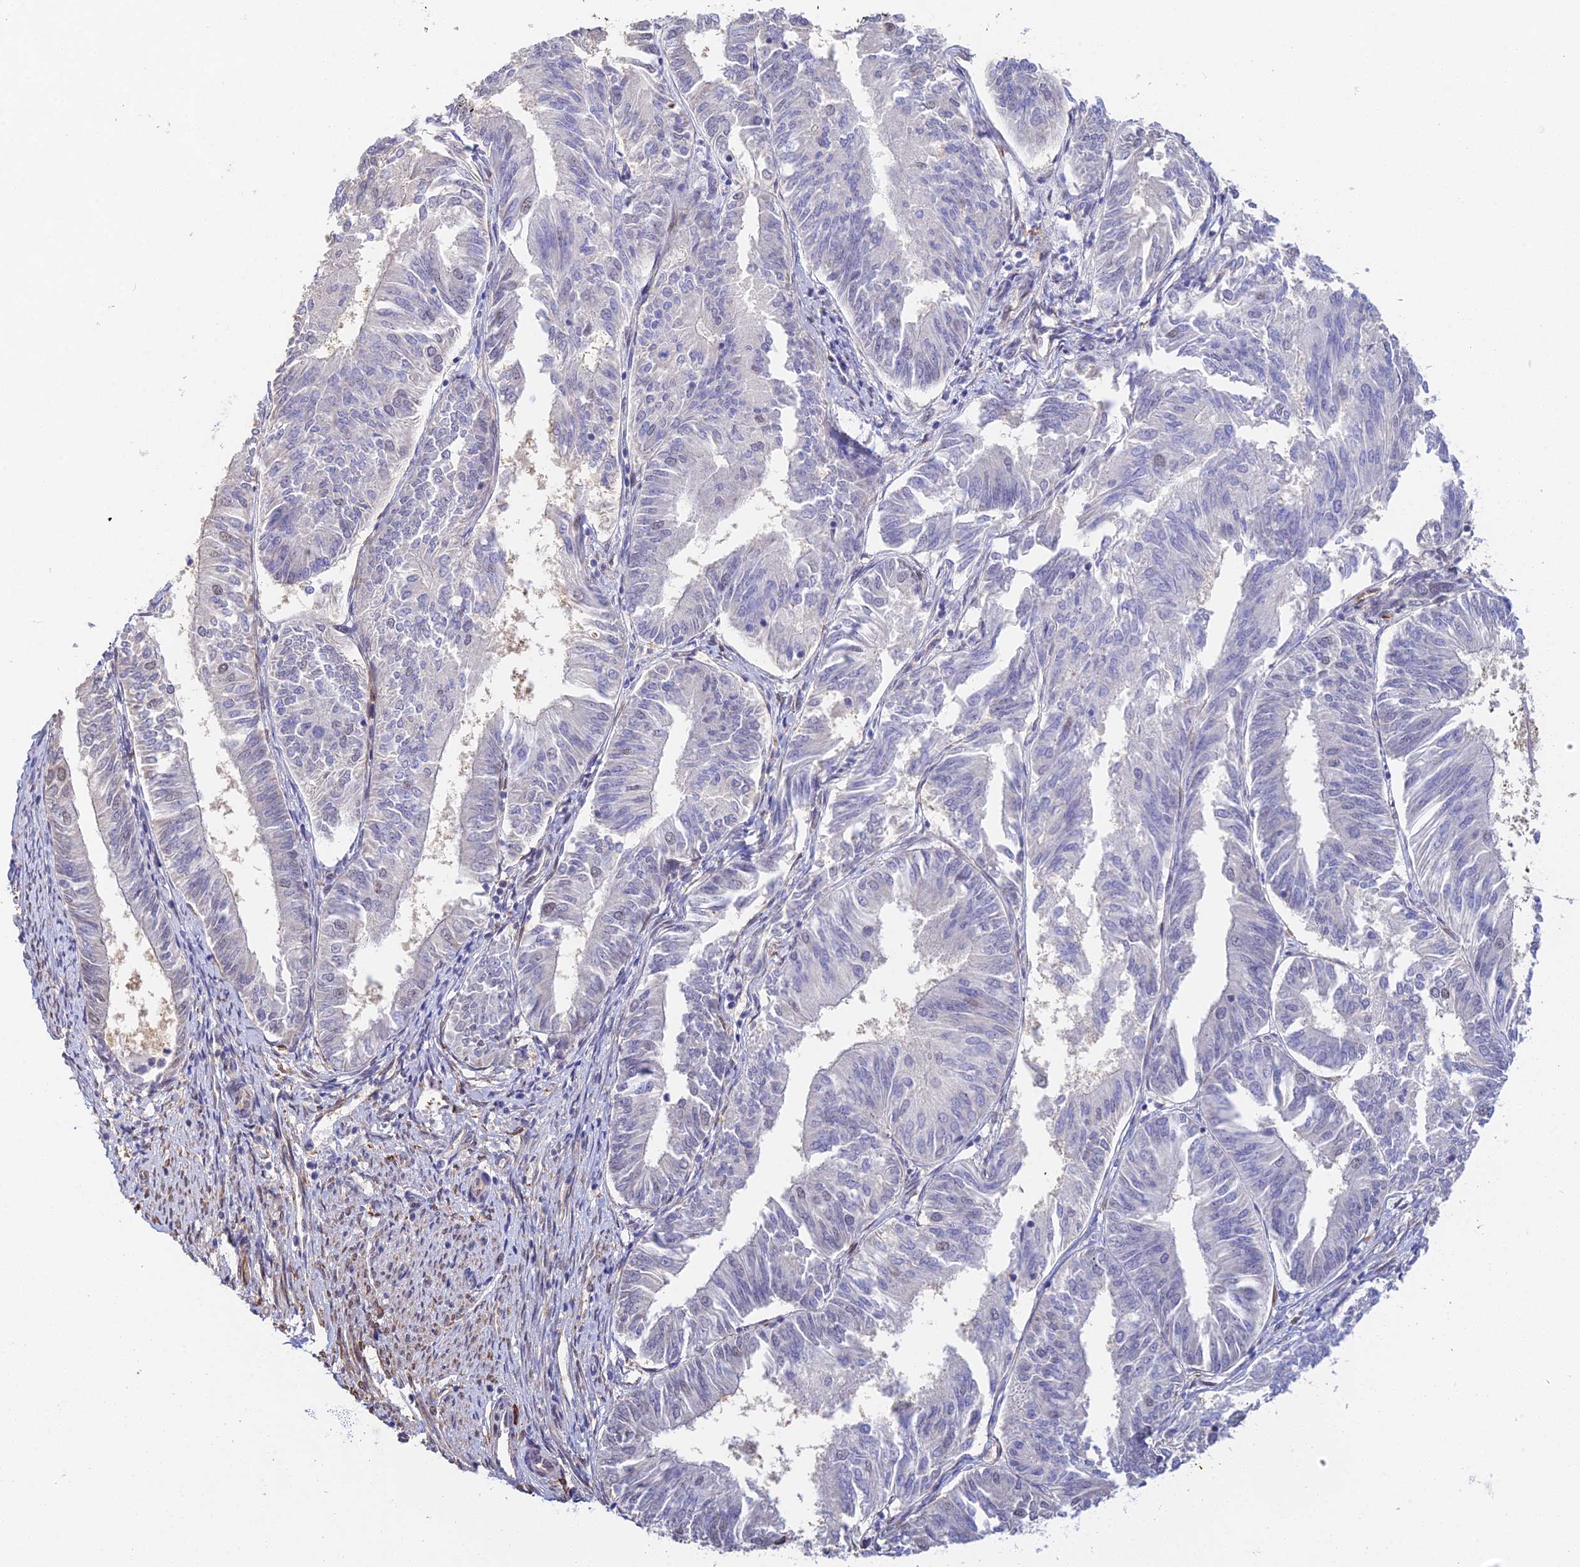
{"staining": {"intensity": "negative", "quantity": "none", "location": "none"}, "tissue": "endometrial cancer", "cell_type": "Tumor cells", "image_type": "cancer", "snomed": [{"axis": "morphology", "description": "Adenocarcinoma, NOS"}, {"axis": "topography", "description": "Endometrium"}], "caption": "Immunohistochemistry (IHC) histopathology image of adenocarcinoma (endometrial) stained for a protein (brown), which exhibits no expression in tumor cells.", "gene": "MXRA7", "patient": {"sex": "female", "age": 58}}